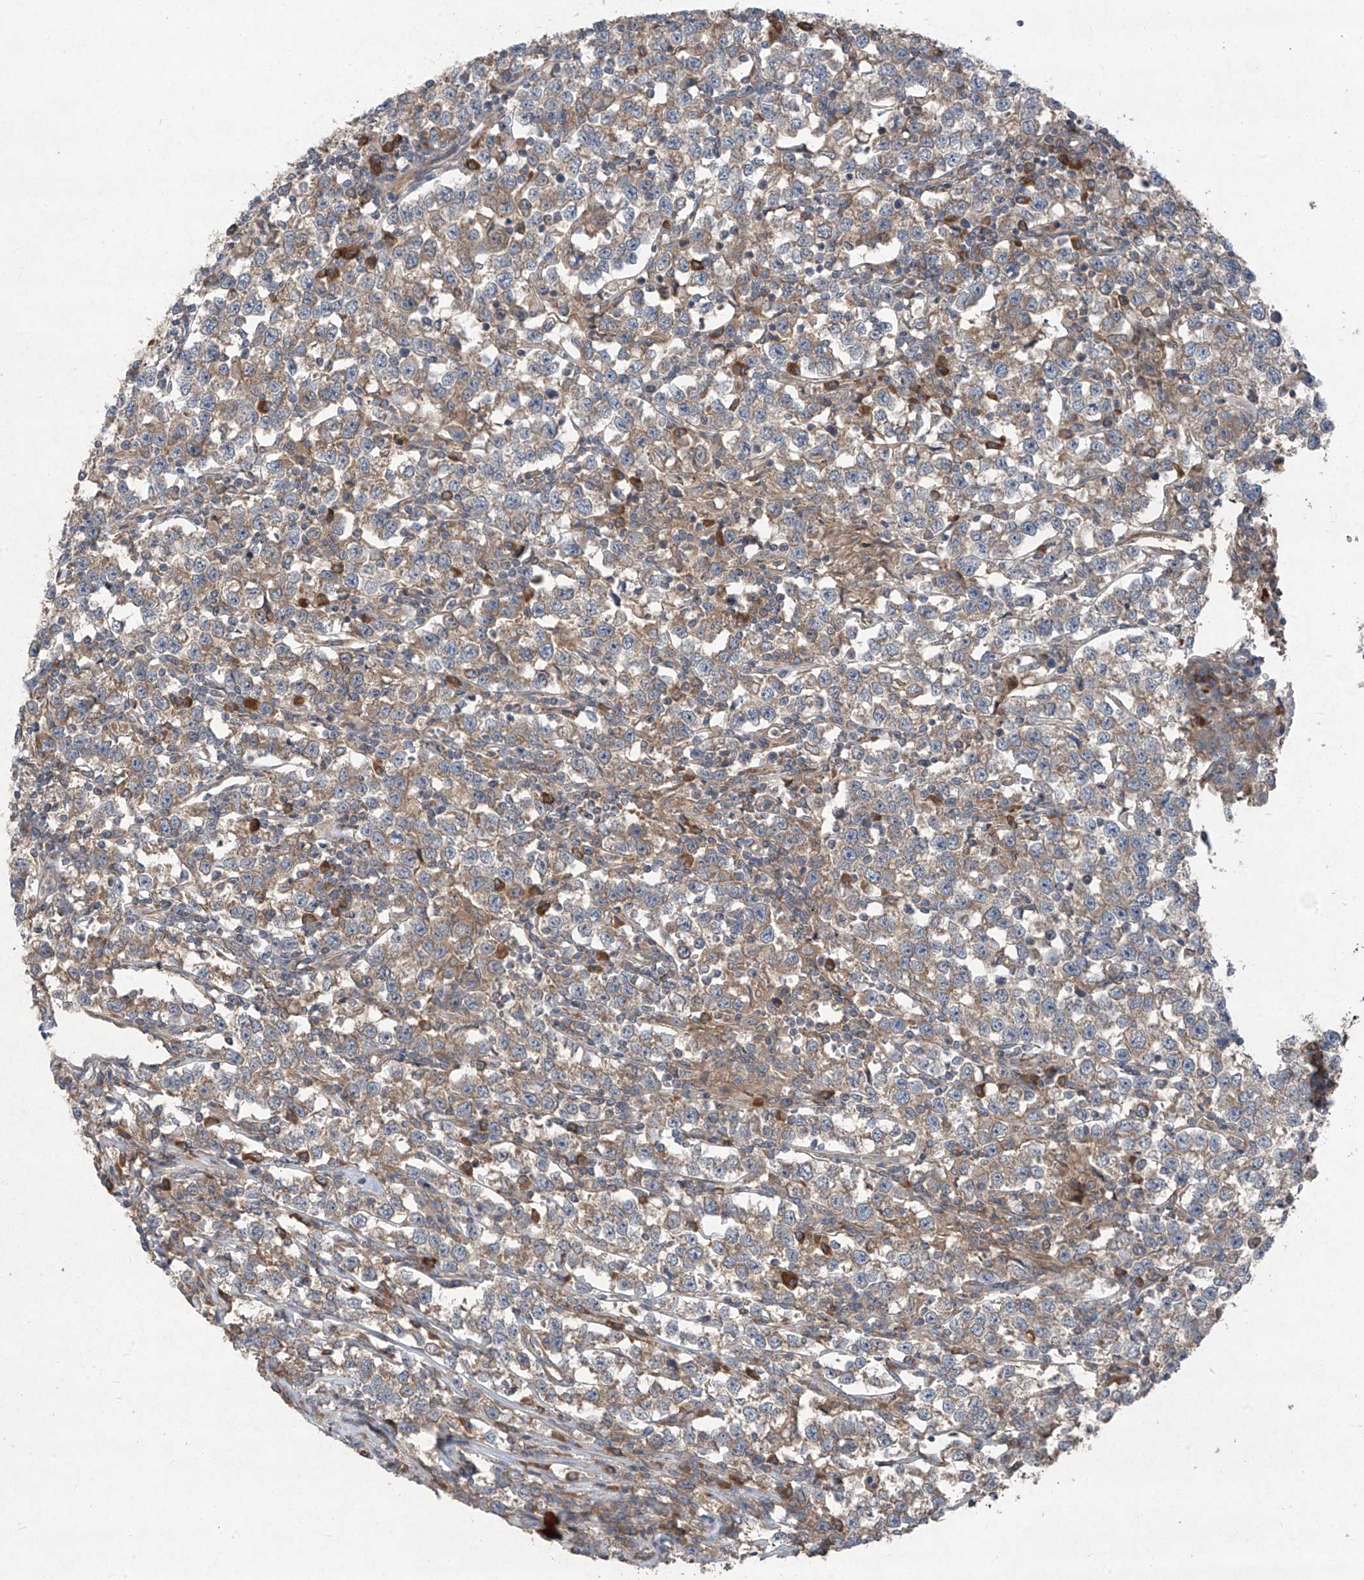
{"staining": {"intensity": "weak", "quantity": "<25%", "location": "cytoplasmic/membranous"}, "tissue": "testis cancer", "cell_type": "Tumor cells", "image_type": "cancer", "snomed": [{"axis": "morphology", "description": "Normal tissue, NOS"}, {"axis": "morphology", "description": "Seminoma, NOS"}, {"axis": "topography", "description": "Testis"}], "caption": "Tumor cells are negative for brown protein staining in seminoma (testis).", "gene": "FOXRED2", "patient": {"sex": "male", "age": 43}}